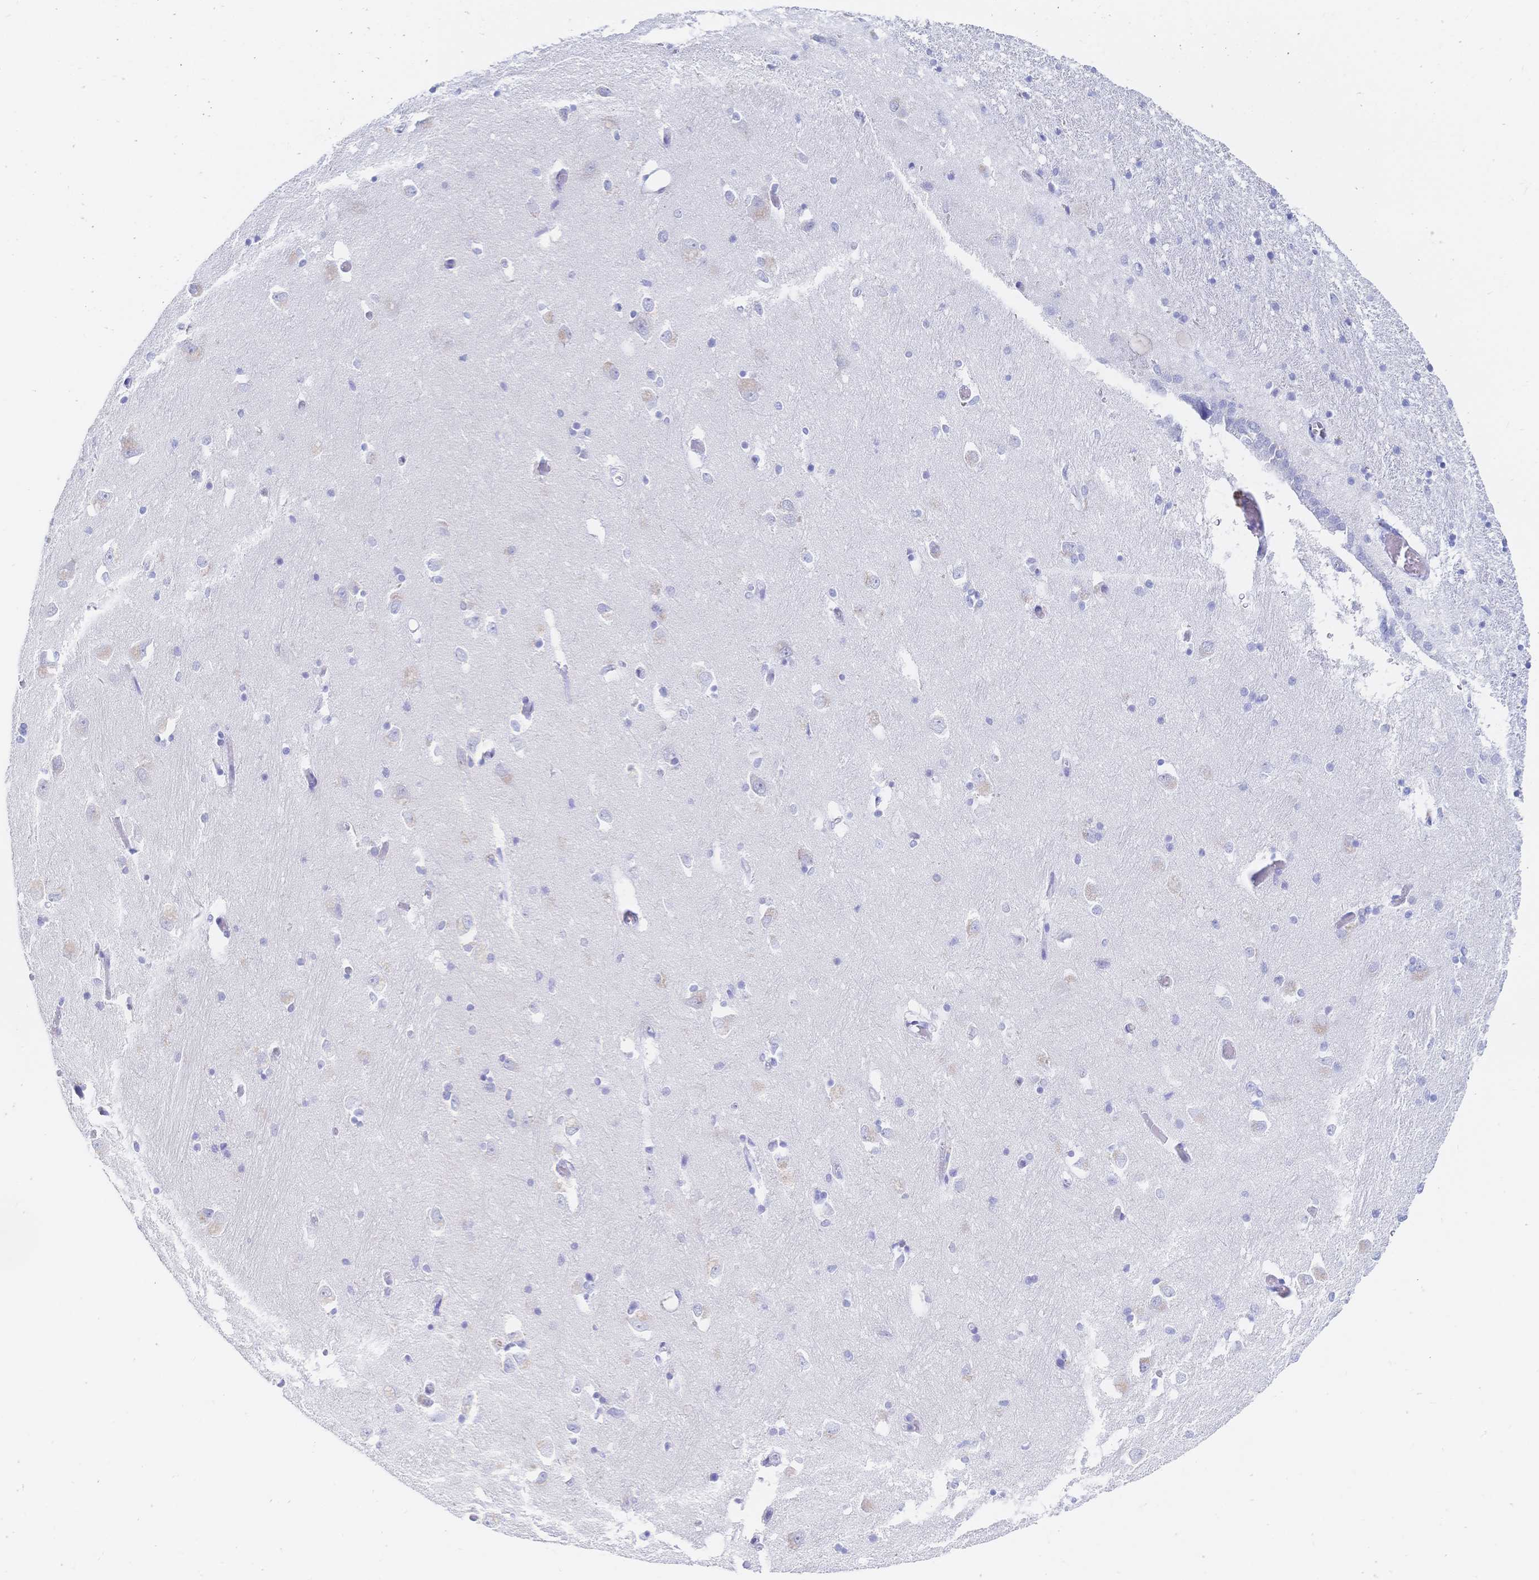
{"staining": {"intensity": "negative", "quantity": "none", "location": "none"}, "tissue": "caudate", "cell_type": "Glial cells", "image_type": "normal", "snomed": [{"axis": "morphology", "description": "Normal tissue, NOS"}, {"axis": "topography", "description": "Lateral ventricle wall"}, {"axis": "topography", "description": "Hippocampus"}], "caption": "The immunohistochemistry histopathology image has no significant expression in glial cells of caudate. (DAB IHC with hematoxylin counter stain).", "gene": "RRM1", "patient": {"sex": "female", "age": 63}}